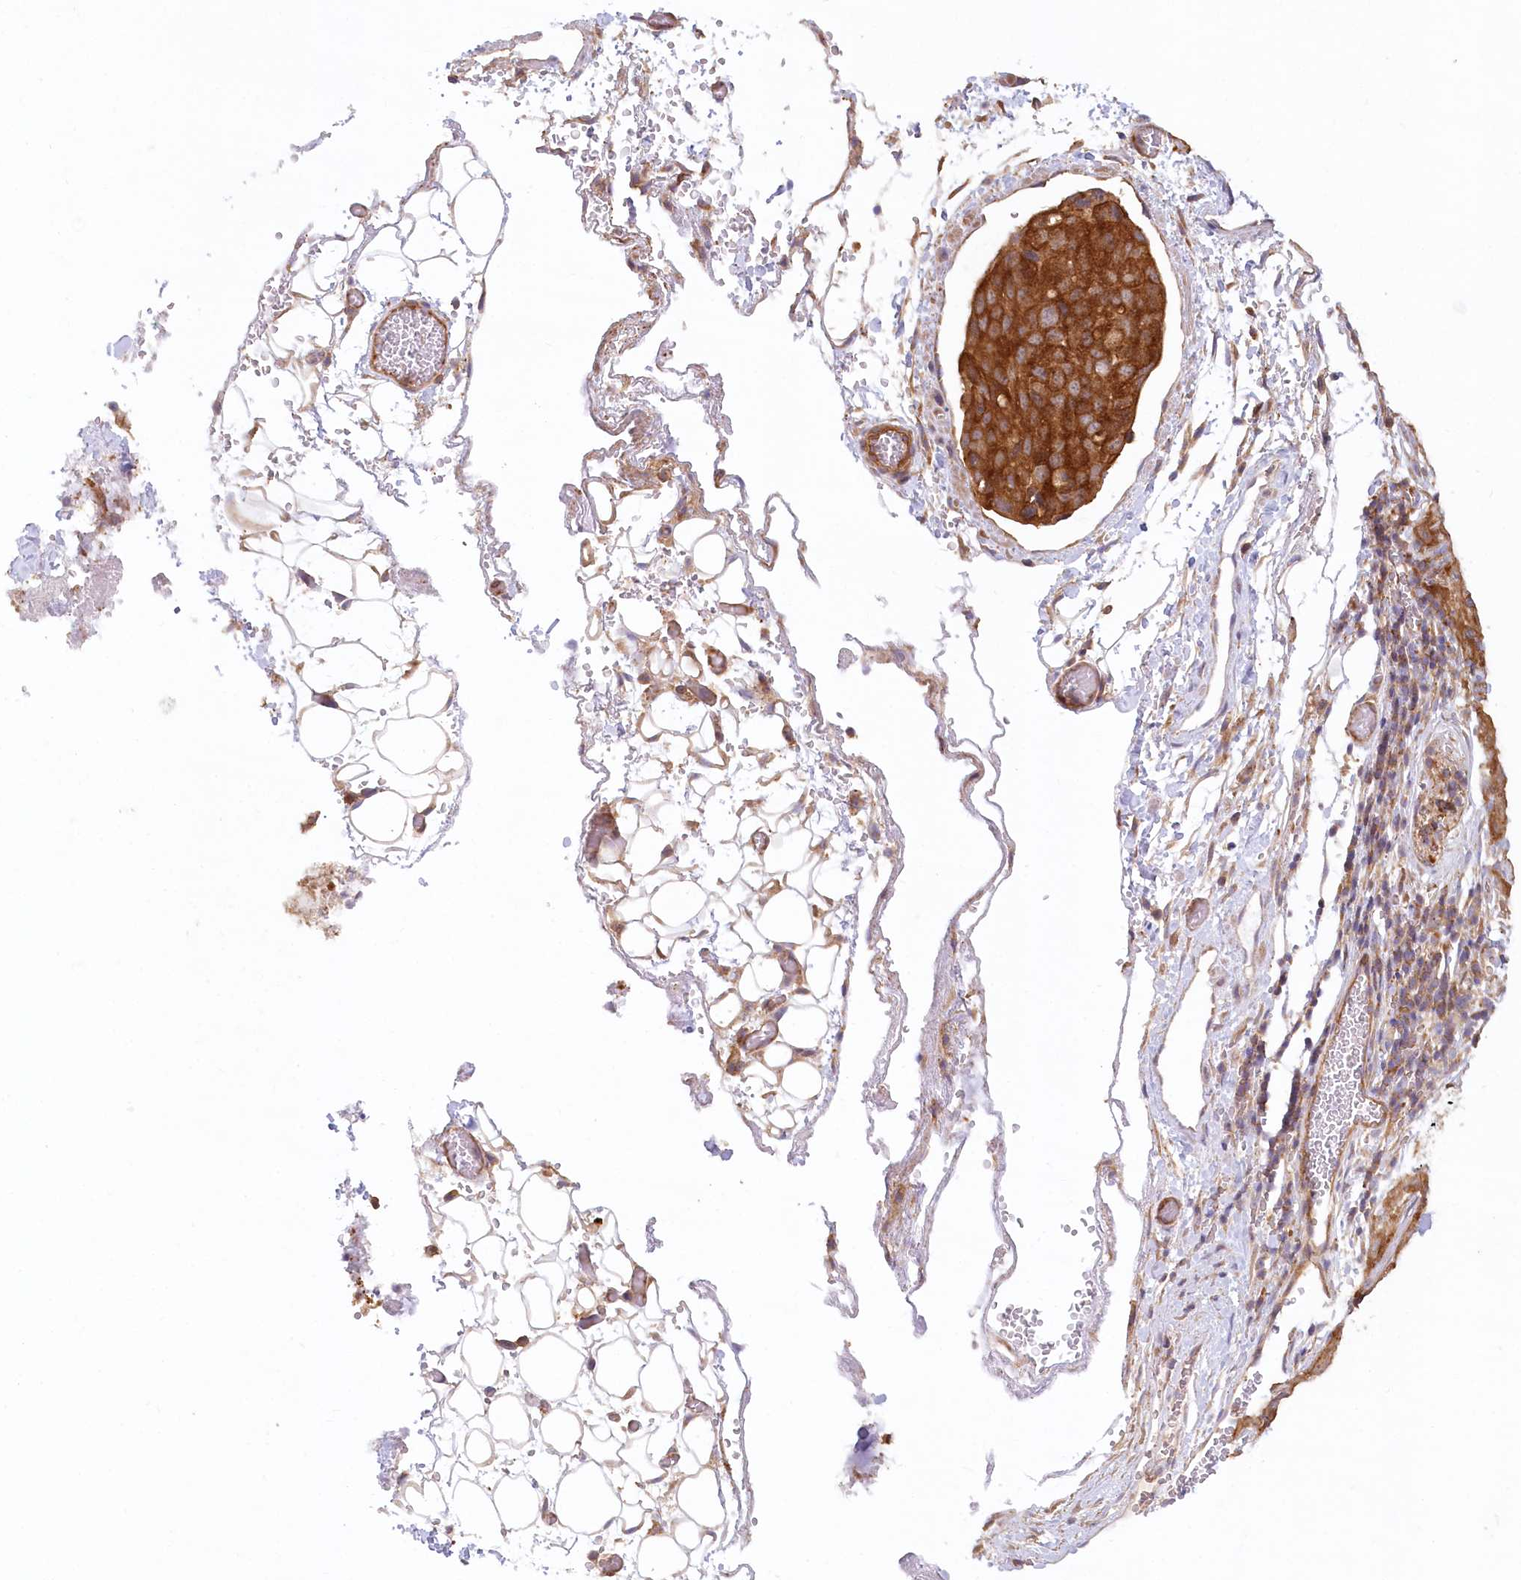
{"staining": {"intensity": "strong", "quantity": ">75%", "location": "cytoplasmic/membranous"}, "tissue": "stomach cancer", "cell_type": "Tumor cells", "image_type": "cancer", "snomed": [{"axis": "morphology", "description": "Normal tissue, NOS"}, {"axis": "morphology", "description": "Adenocarcinoma, NOS"}, {"axis": "topography", "description": "Lymph node"}, {"axis": "topography", "description": "Stomach"}], "caption": "A histopathology image of stomach cancer stained for a protein shows strong cytoplasmic/membranous brown staining in tumor cells.", "gene": "UMPS", "patient": {"sex": "male", "age": 48}}